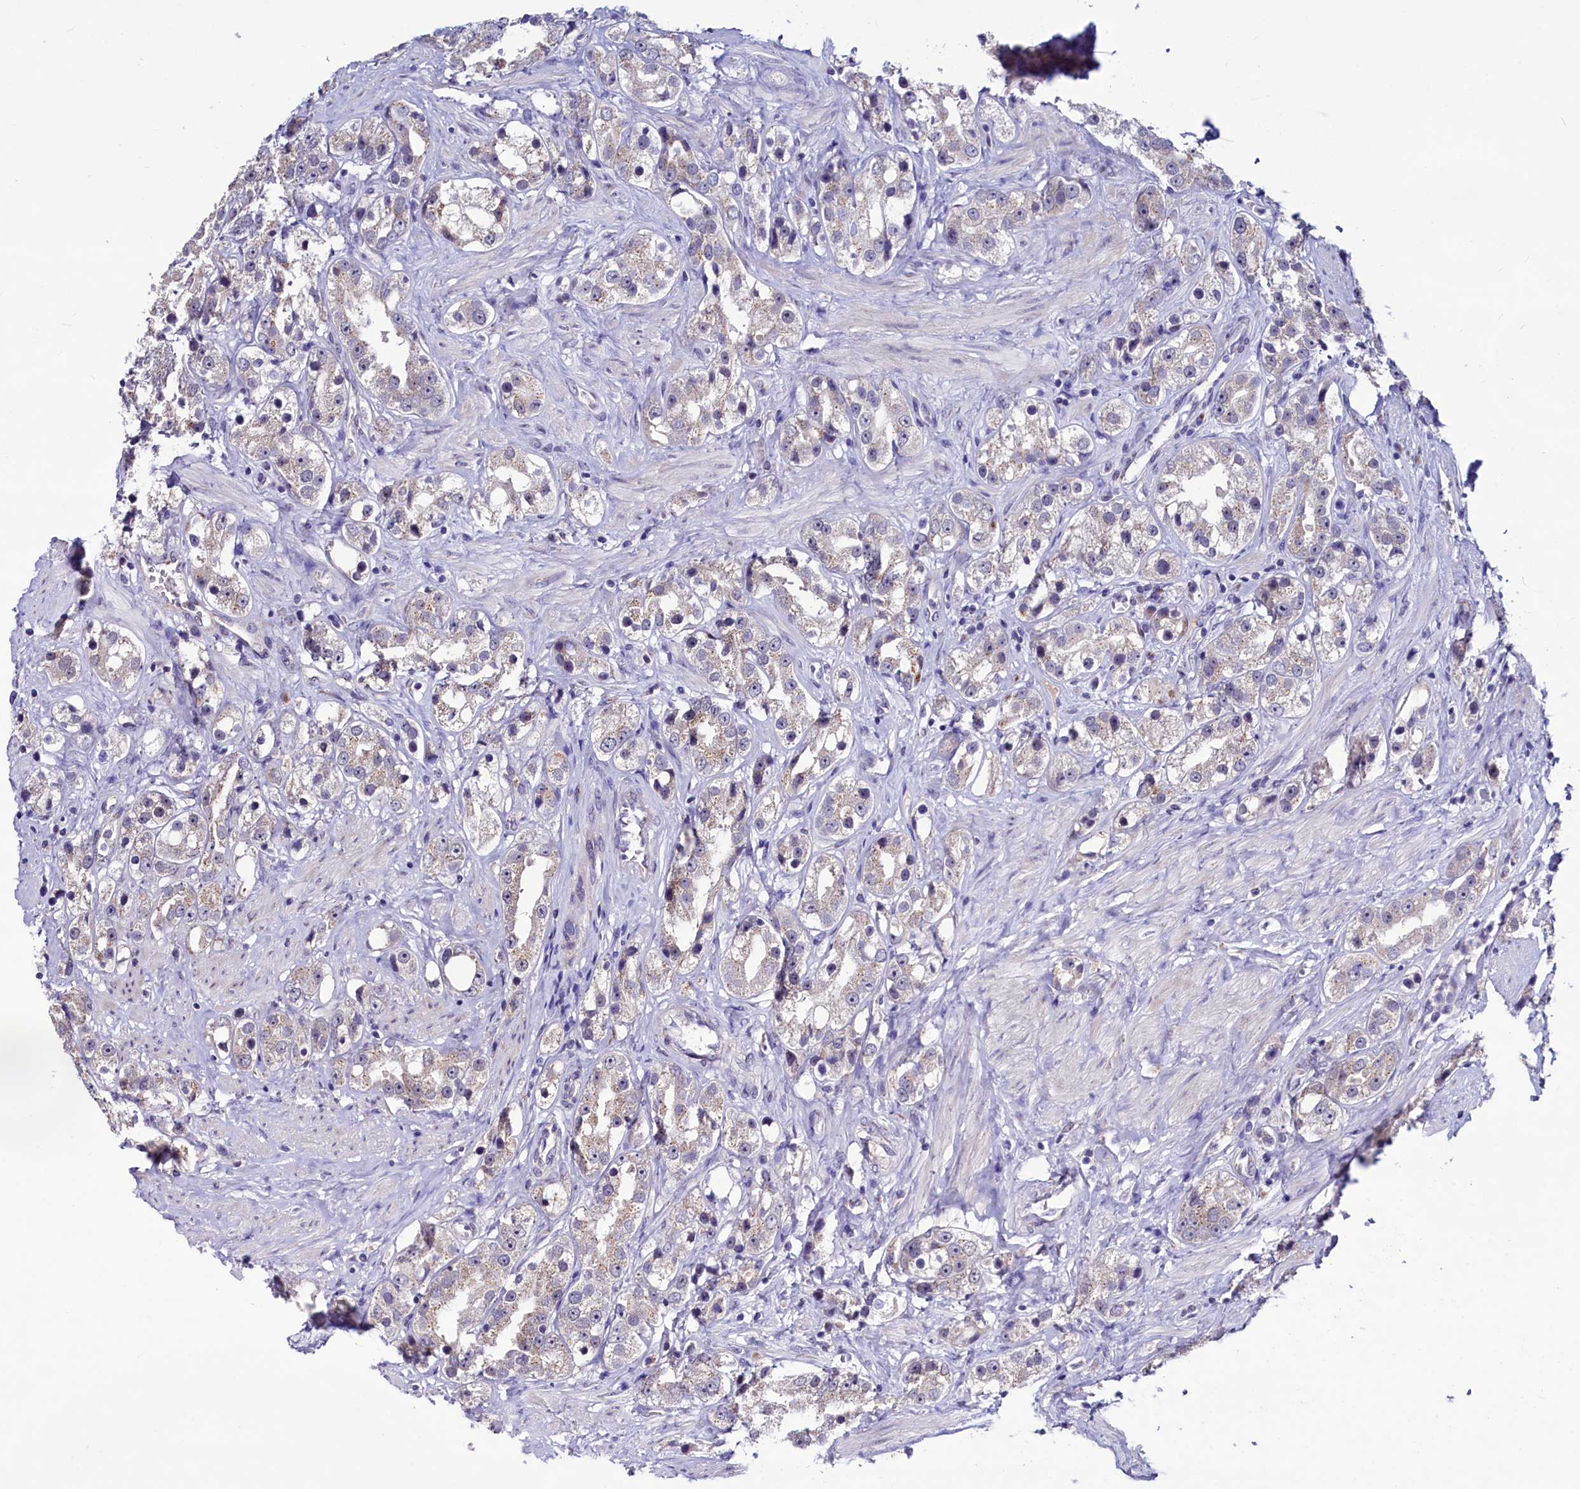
{"staining": {"intensity": "negative", "quantity": "none", "location": "none"}, "tissue": "prostate cancer", "cell_type": "Tumor cells", "image_type": "cancer", "snomed": [{"axis": "morphology", "description": "Adenocarcinoma, NOS"}, {"axis": "topography", "description": "Prostate"}], "caption": "Immunohistochemistry photomicrograph of neoplastic tissue: human prostate cancer stained with DAB exhibits no significant protein positivity in tumor cells.", "gene": "SEC24C", "patient": {"sex": "male", "age": 79}}